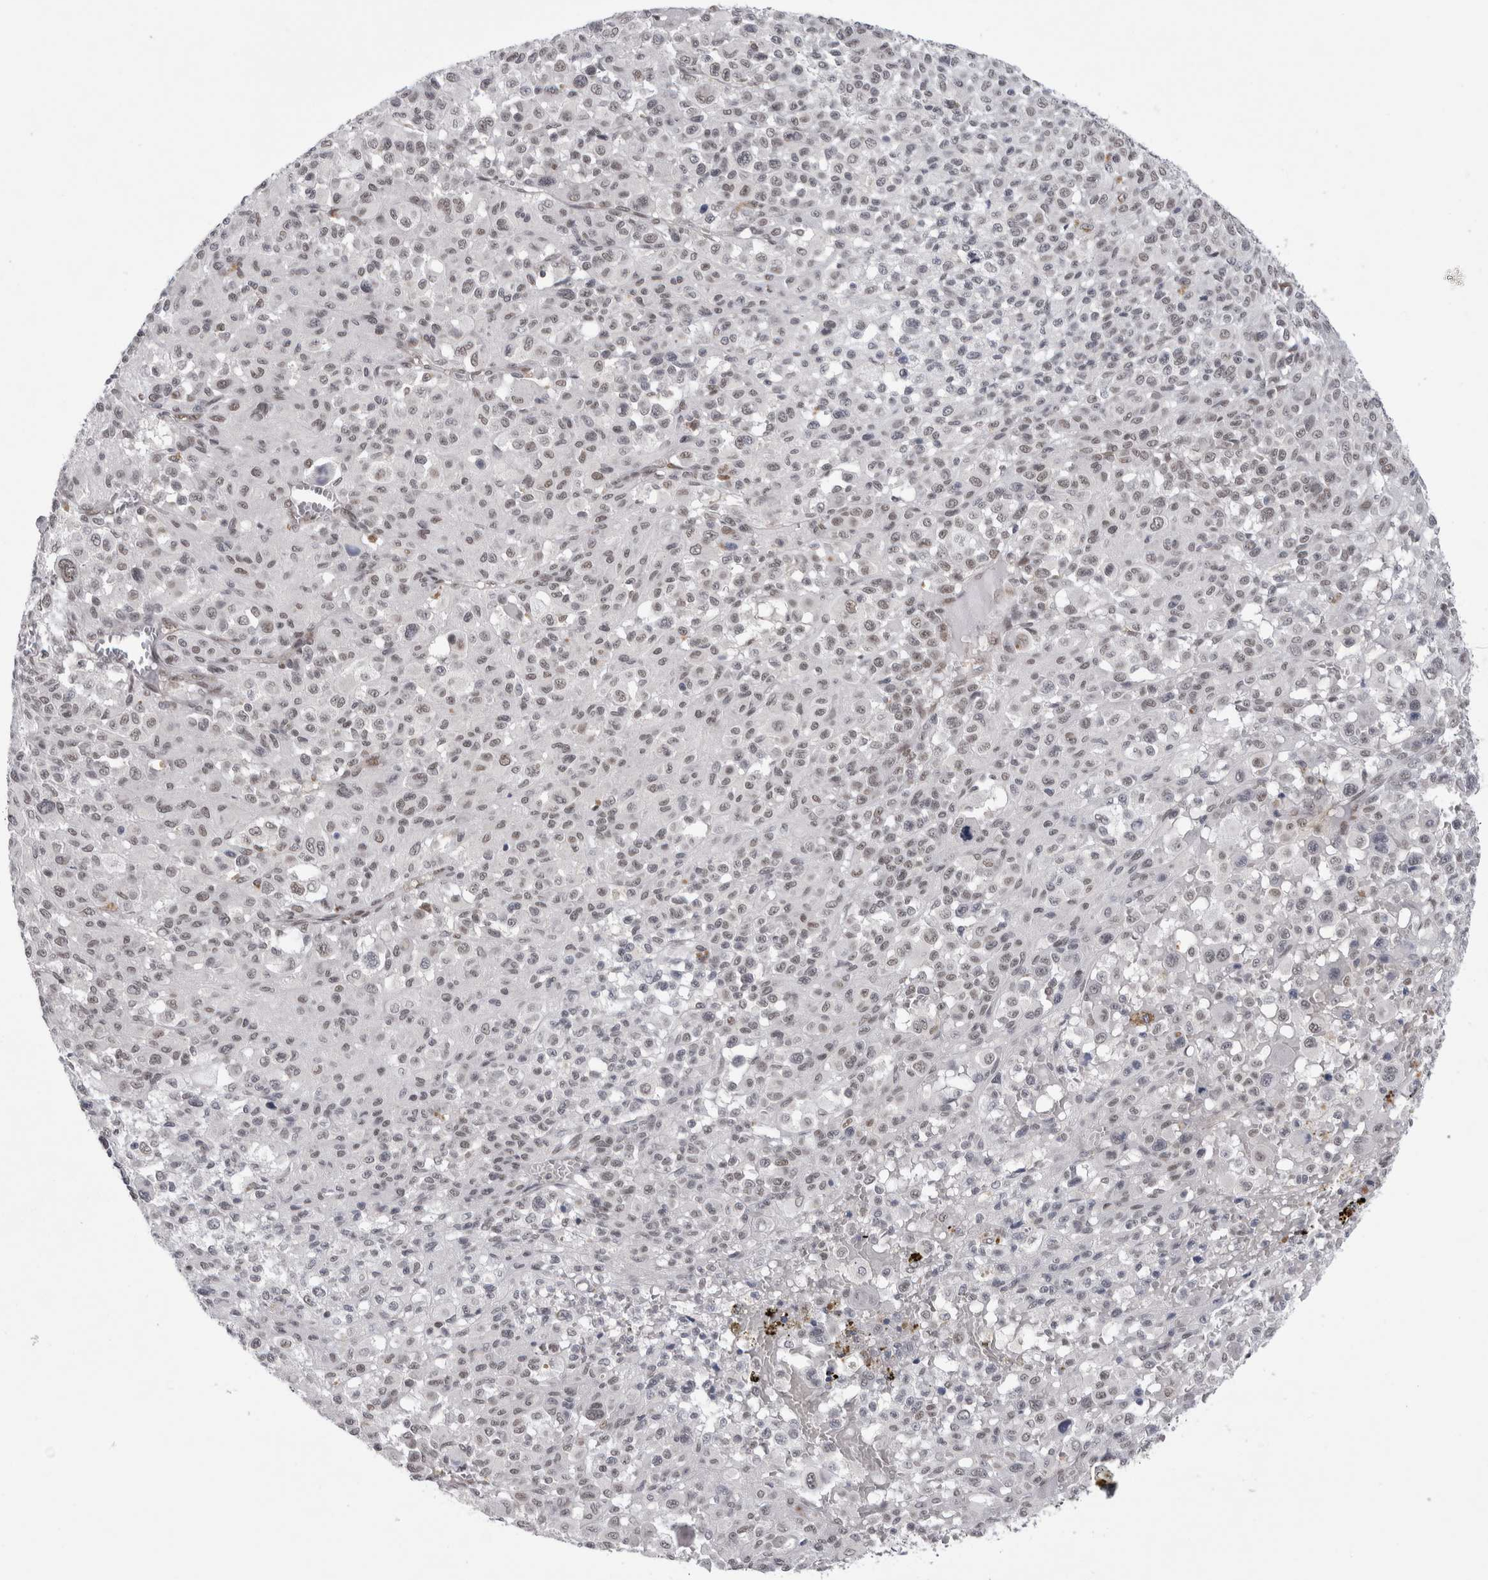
{"staining": {"intensity": "weak", "quantity": ">75%", "location": "nuclear"}, "tissue": "melanoma", "cell_type": "Tumor cells", "image_type": "cancer", "snomed": [{"axis": "morphology", "description": "Malignant melanoma, Metastatic site"}, {"axis": "topography", "description": "Skin"}], "caption": "Brown immunohistochemical staining in malignant melanoma (metastatic site) shows weak nuclear positivity in approximately >75% of tumor cells. (IHC, brightfield microscopy, high magnification).", "gene": "PSMB2", "patient": {"sex": "female", "age": 74}}